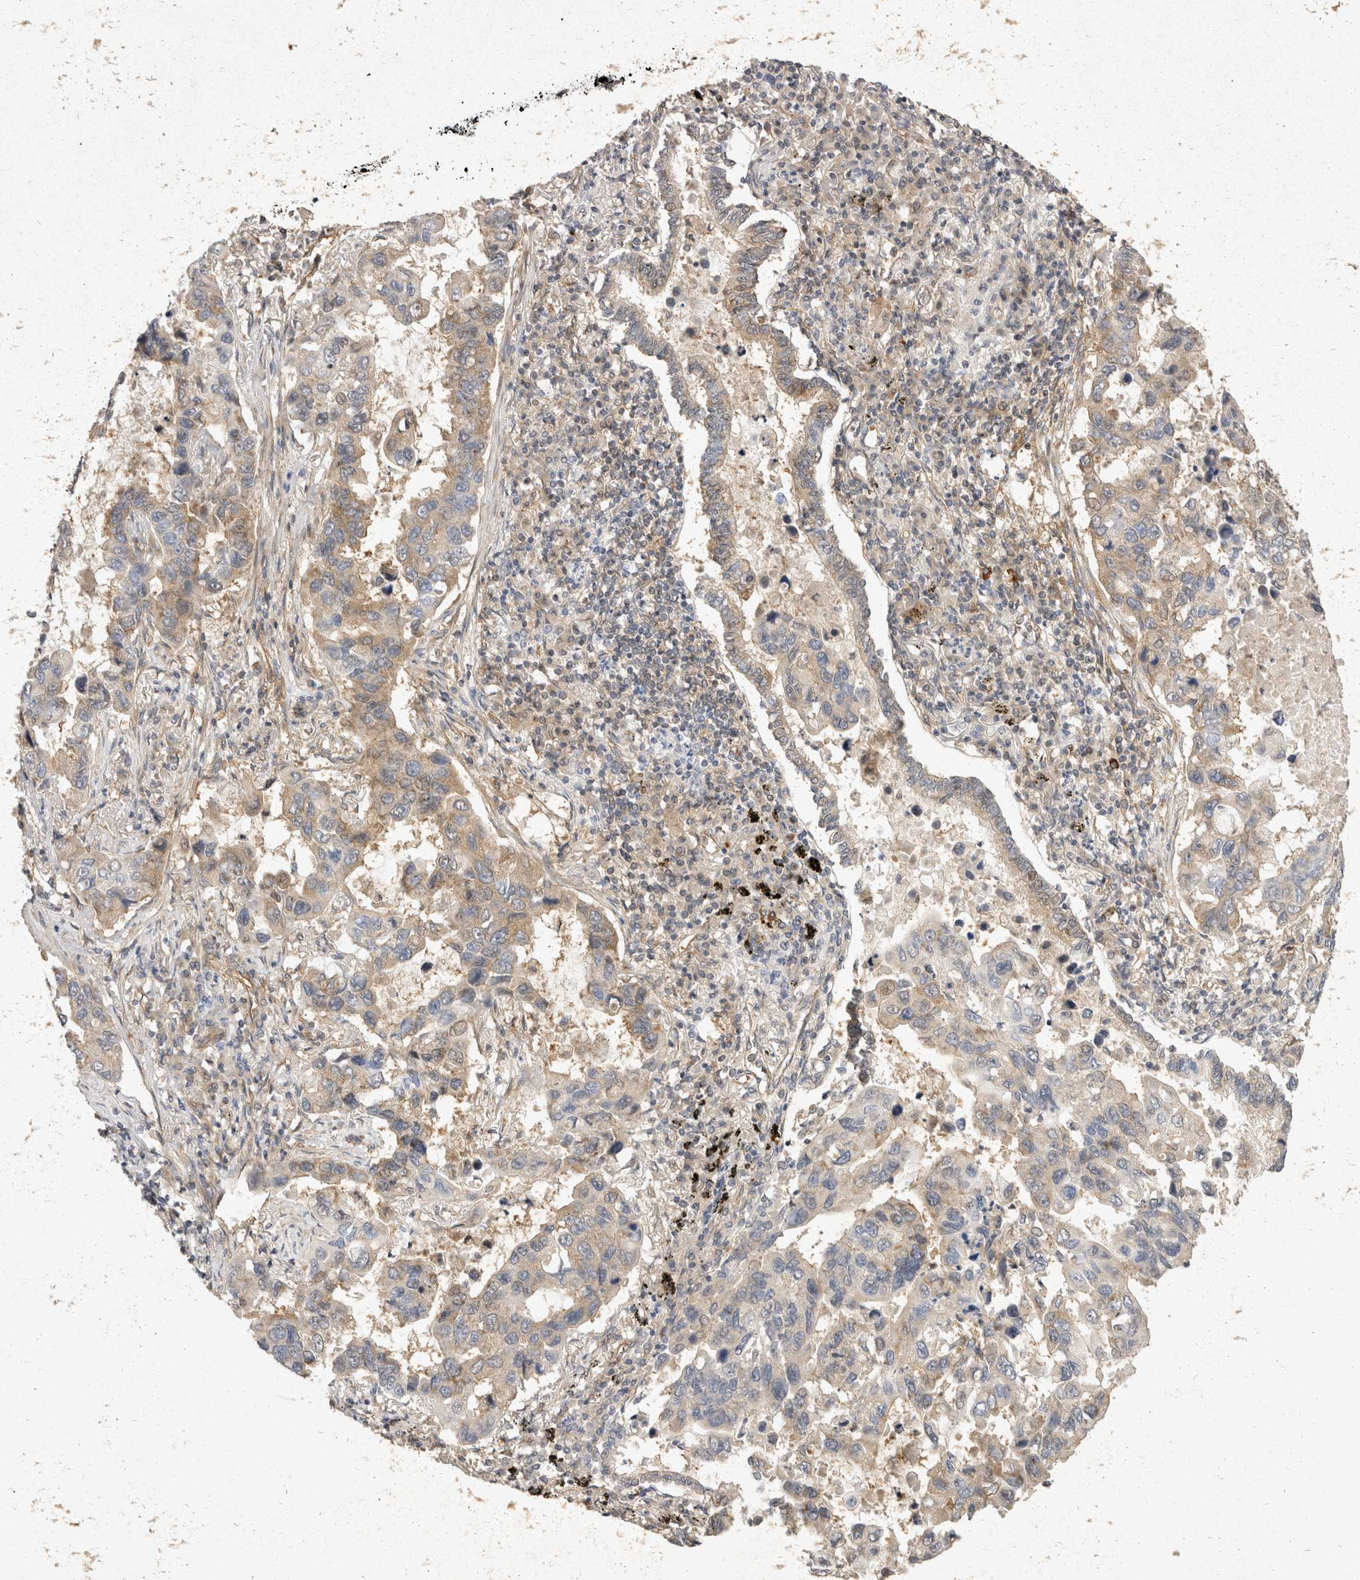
{"staining": {"intensity": "weak", "quantity": "25%-75%", "location": "cytoplasmic/membranous"}, "tissue": "lung cancer", "cell_type": "Tumor cells", "image_type": "cancer", "snomed": [{"axis": "morphology", "description": "Adenocarcinoma, NOS"}, {"axis": "topography", "description": "Lung"}], "caption": "A photomicrograph of lung adenocarcinoma stained for a protein demonstrates weak cytoplasmic/membranous brown staining in tumor cells.", "gene": "EIF4G3", "patient": {"sex": "male", "age": 64}}